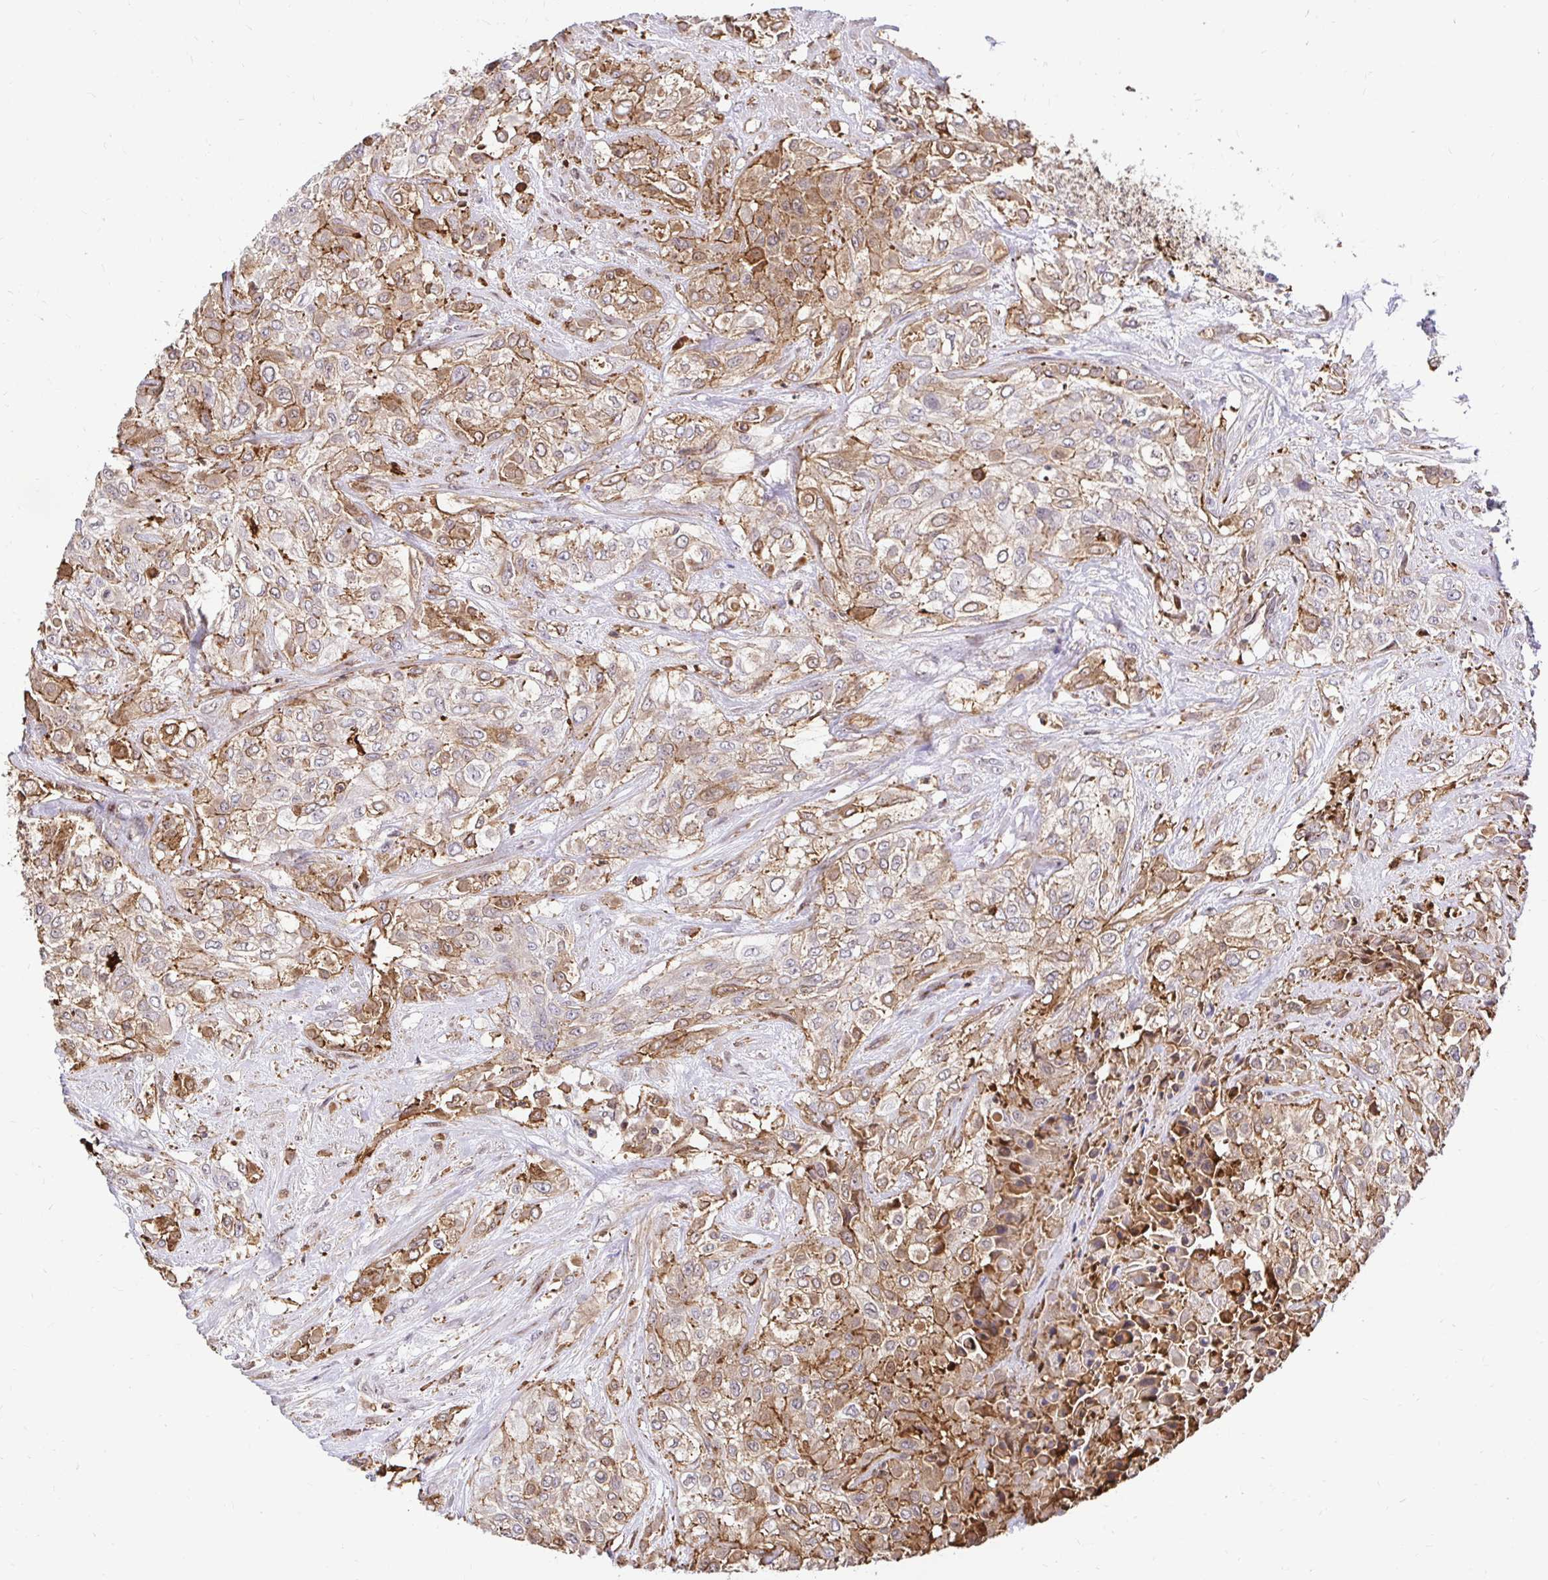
{"staining": {"intensity": "moderate", "quantity": "25%-75%", "location": "cytoplasmic/membranous"}, "tissue": "urothelial cancer", "cell_type": "Tumor cells", "image_type": "cancer", "snomed": [{"axis": "morphology", "description": "Urothelial carcinoma, High grade"}, {"axis": "topography", "description": "Urinary bladder"}], "caption": "DAB immunohistochemical staining of human urothelial cancer demonstrates moderate cytoplasmic/membranous protein expression in approximately 25%-75% of tumor cells.", "gene": "GSN", "patient": {"sex": "male", "age": 57}}